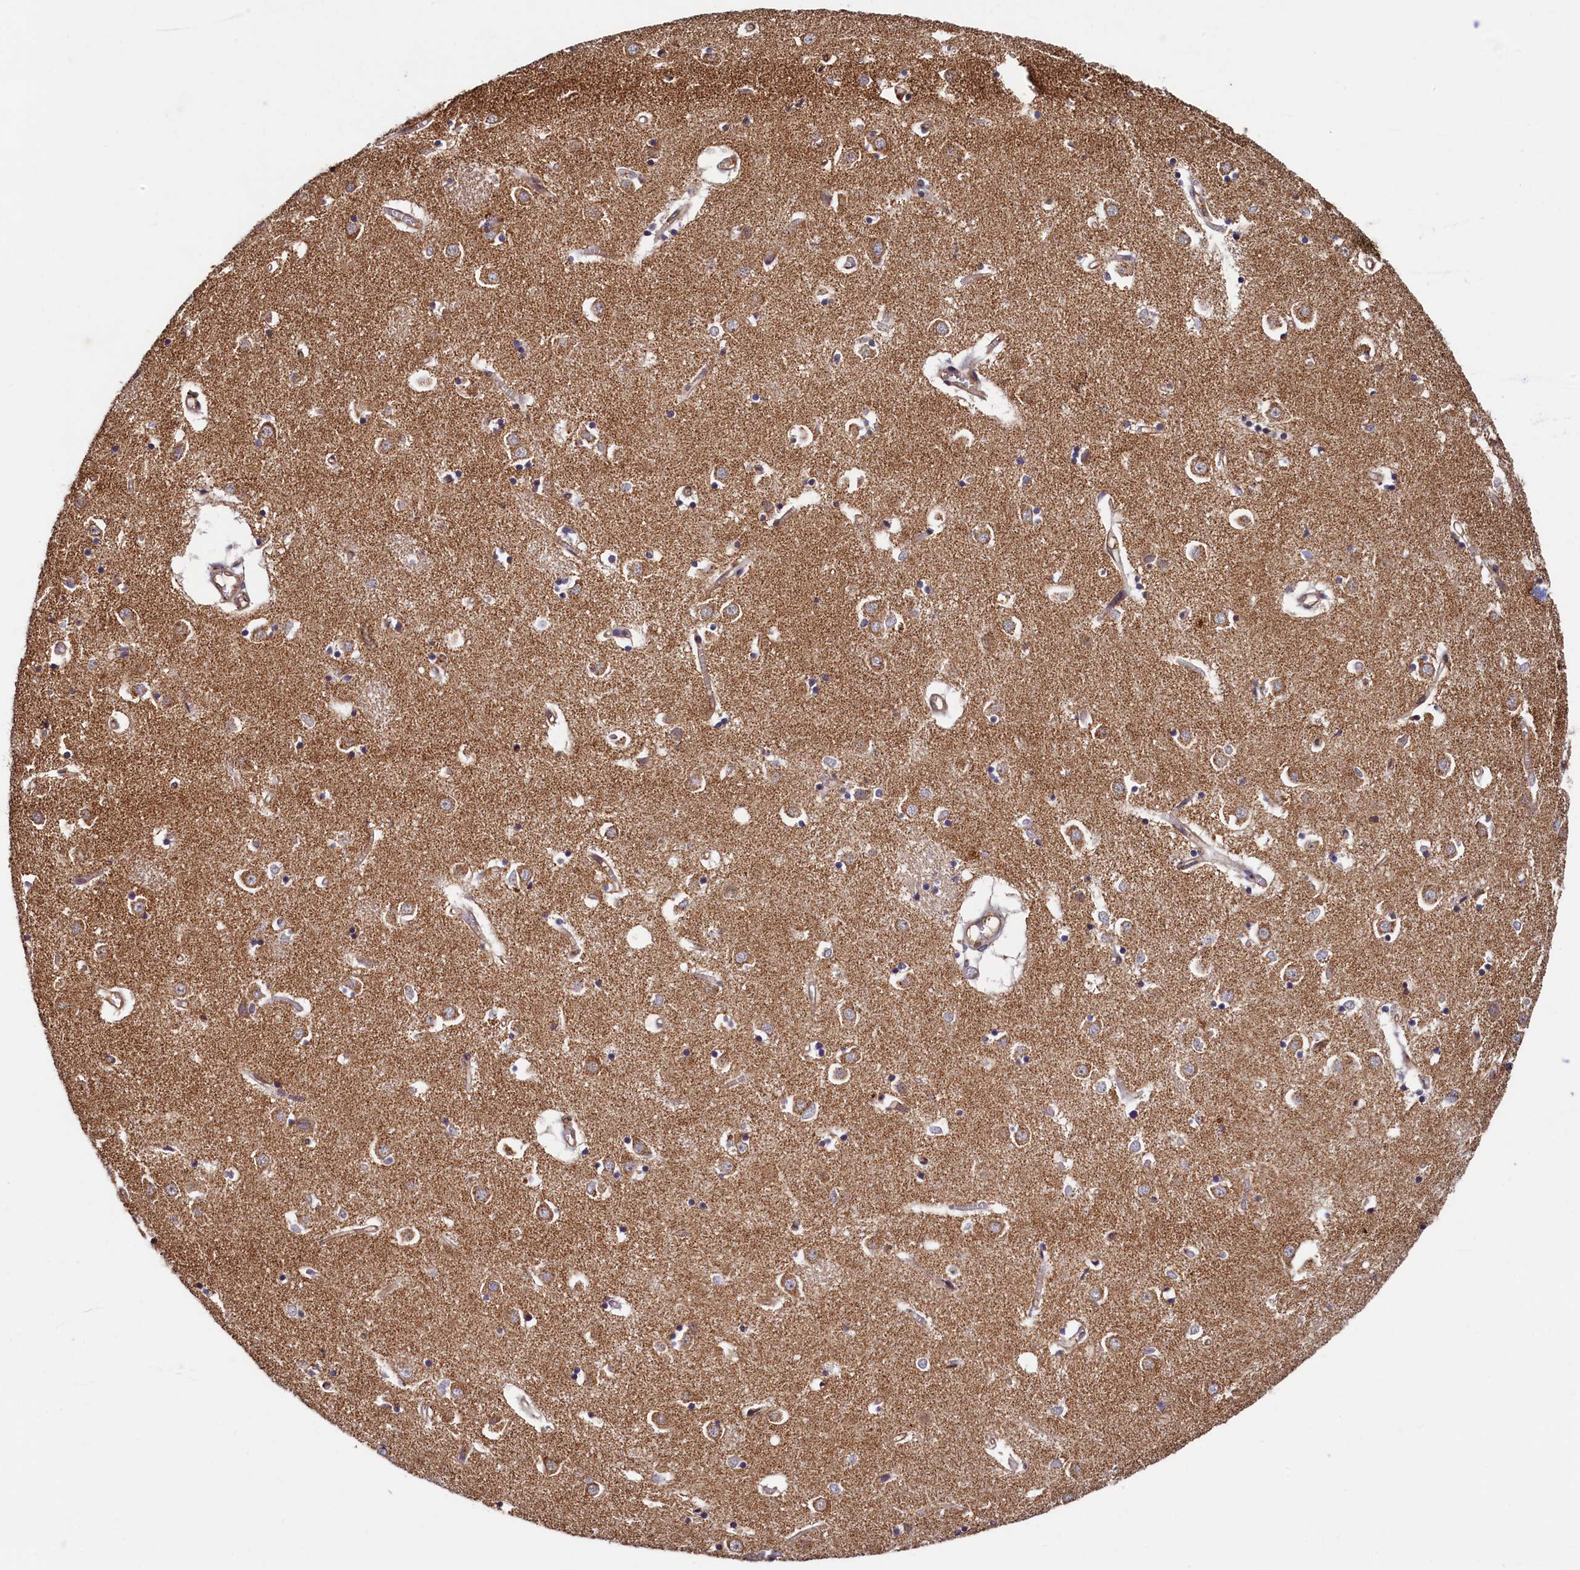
{"staining": {"intensity": "moderate", "quantity": "<25%", "location": "cytoplasmic/membranous"}, "tissue": "caudate", "cell_type": "Glial cells", "image_type": "normal", "snomed": [{"axis": "morphology", "description": "Normal tissue, NOS"}, {"axis": "topography", "description": "Lateral ventricle wall"}], "caption": "This is a photomicrograph of IHC staining of normal caudate, which shows moderate expression in the cytoplasmic/membranous of glial cells.", "gene": "NCKAP5L", "patient": {"sex": "male", "age": 70}}